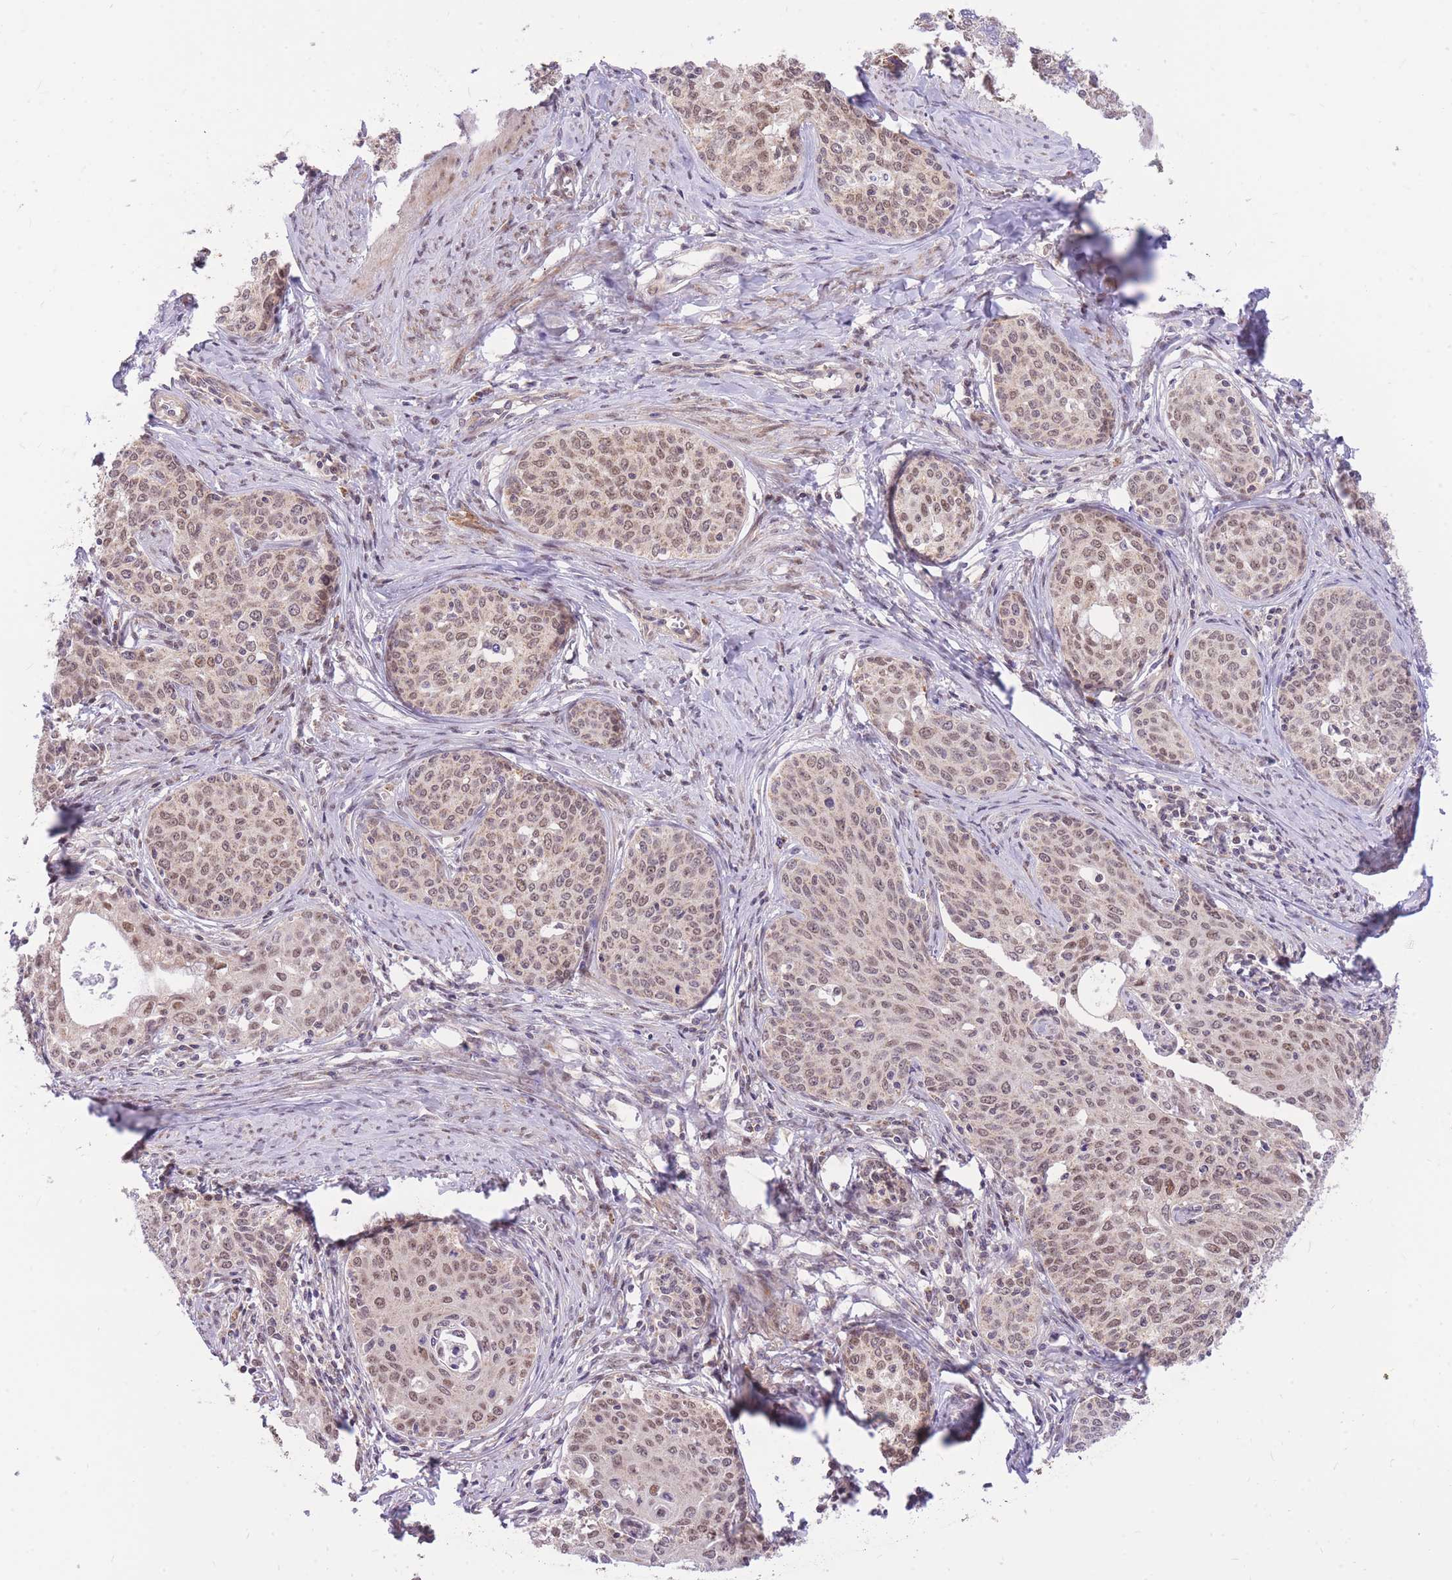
{"staining": {"intensity": "weak", "quantity": ">75%", "location": "nuclear"}, "tissue": "cervical cancer", "cell_type": "Tumor cells", "image_type": "cancer", "snomed": [{"axis": "morphology", "description": "Squamous cell carcinoma, NOS"}, {"axis": "morphology", "description": "Adenocarcinoma, NOS"}, {"axis": "topography", "description": "Cervix"}], "caption": "Immunohistochemistry (IHC) of human cervical adenocarcinoma demonstrates low levels of weak nuclear positivity in about >75% of tumor cells.", "gene": "MINDY2", "patient": {"sex": "female", "age": 52}}